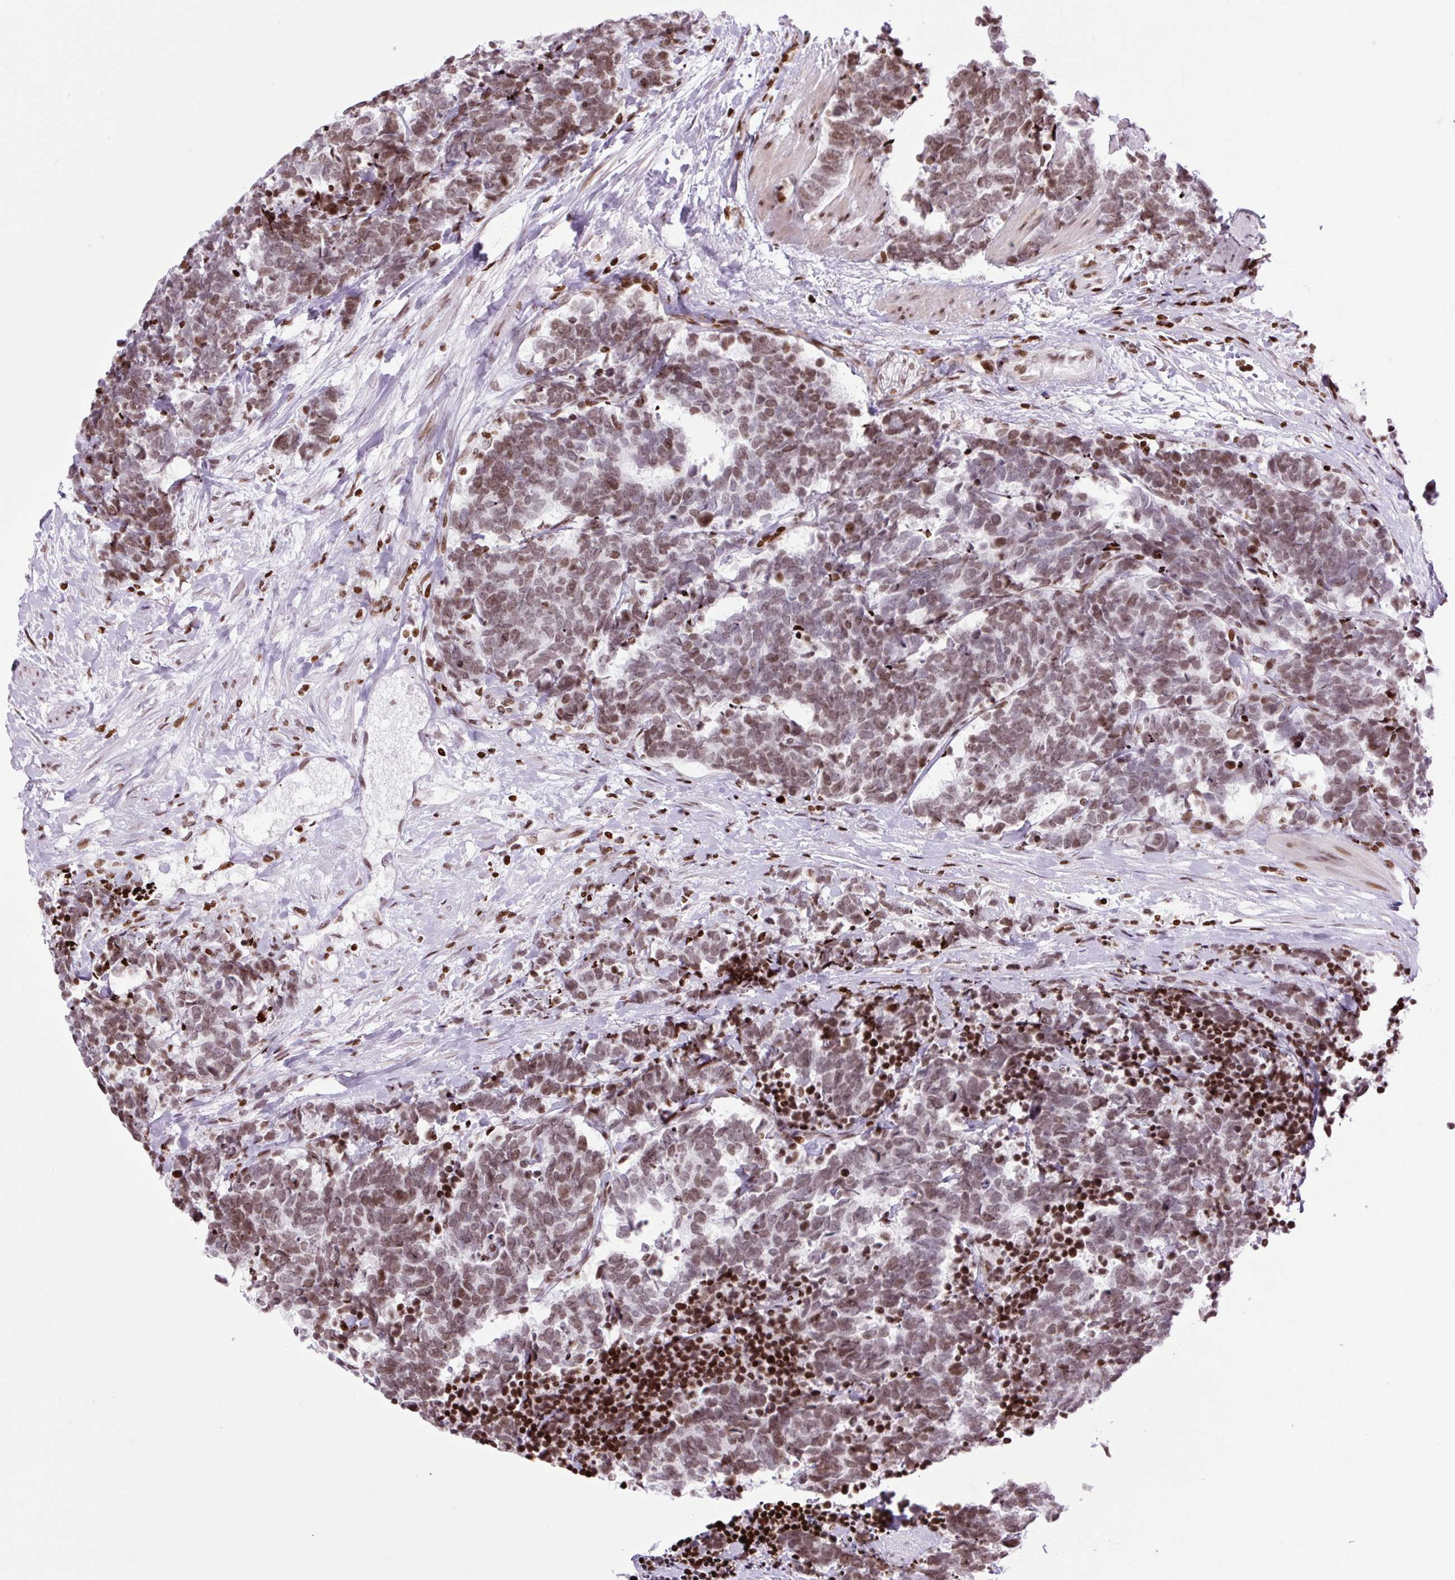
{"staining": {"intensity": "moderate", "quantity": ">75%", "location": "nuclear"}, "tissue": "carcinoid", "cell_type": "Tumor cells", "image_type": "cancer", "snomed": [{"axis": "morphology", "description": "Carcinoma, NOS"}, {"axis": "morphology", "description": "Carcinoid, malignant, NOS"}, {"axis": "topography", "description": "Prostate"}], "caption": "A medium amount of moderate nuclear positivity is present in approximately >75% of tumor cells in carcinoma tissue. (DAB (3,3'-diaminobenzidine) = brown stain, brightfield microscopy at high magnification).", "gene": "H1-3", "patient": {"sex": "male", "age": 57}}